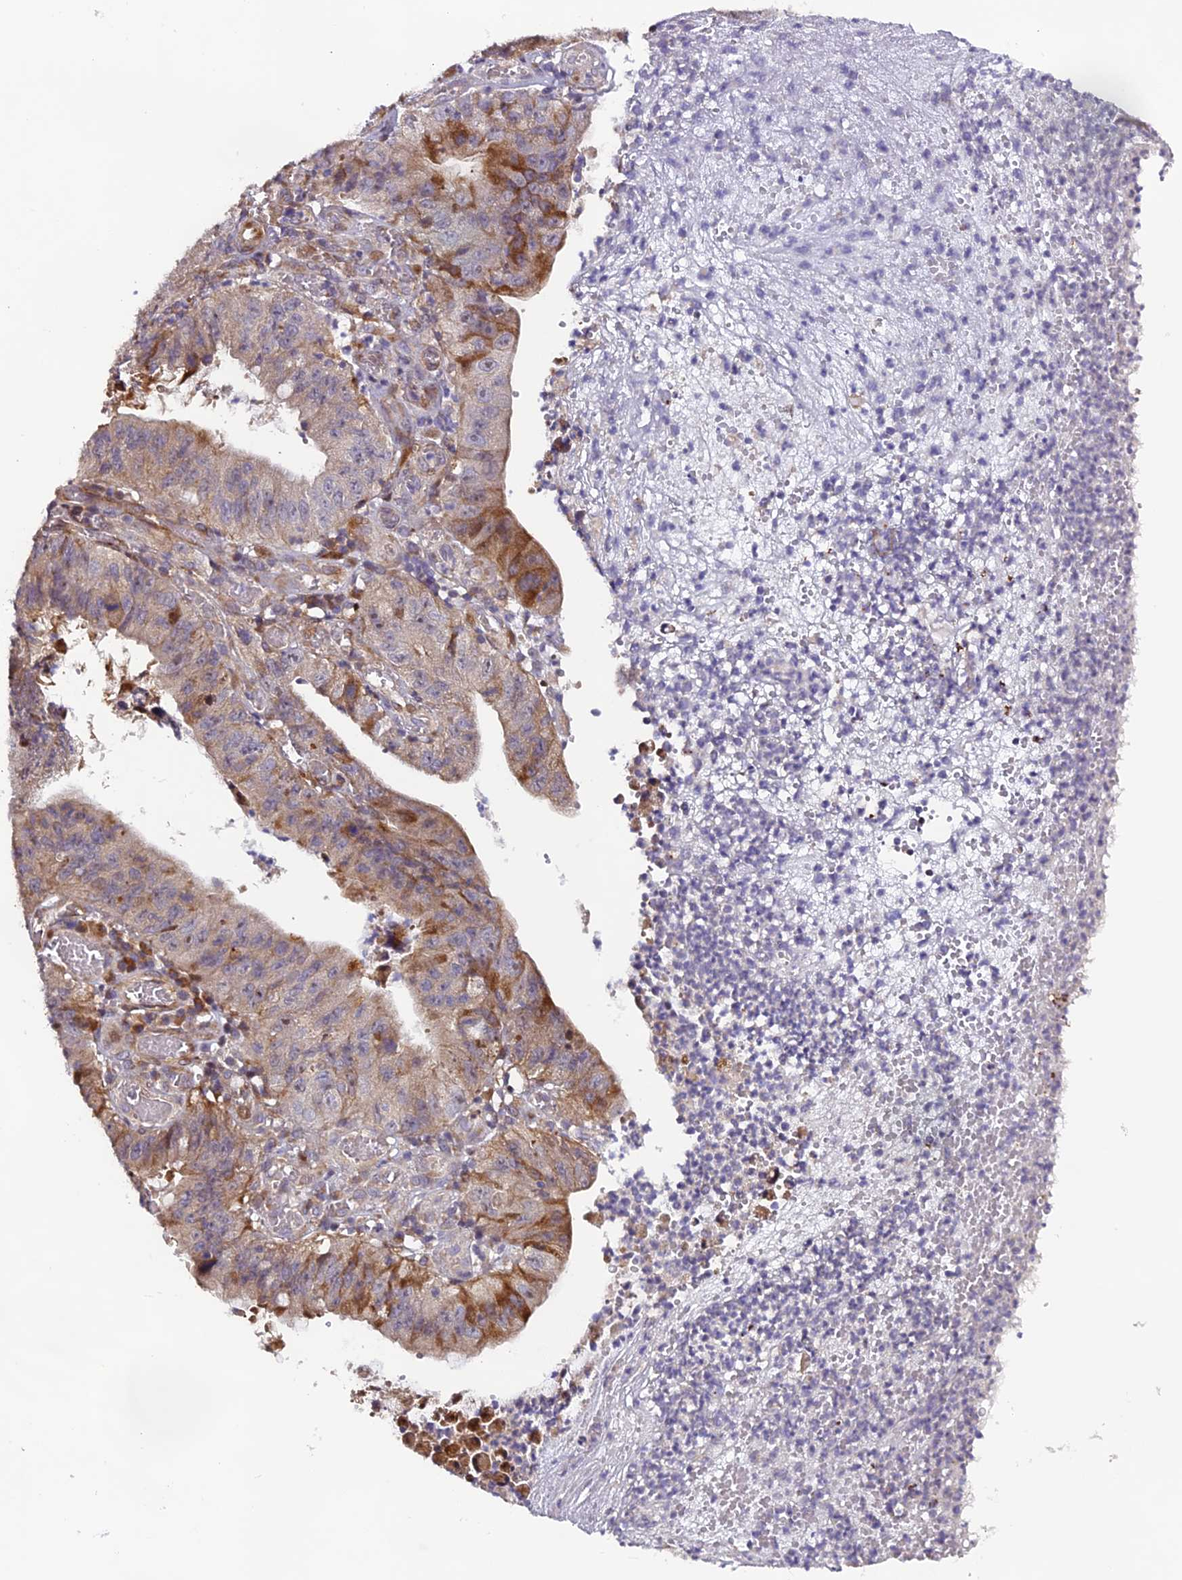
{"staining": {"intensity": "moderate", "quantity": ">75%", "location": "cytoplasmic/membranous"}, "tissue": "stomach cancer", "cell_type": "Tumor cells", "image_type": "cancer", "snomed": [{"axis": "morphology", "description": "Adenocarcinoma, NOS"}, {"axis": "topography", "description": "Stomach"}], "caption": "Immunohistochemical staining of human stomach adenocarcinoma shows medium levels of moderate cytoplasmic/membranous protein expression in approximately >75% of tumor cells.", "gene": "RAB28", "patient": {"sex": "male", "age": 59}}